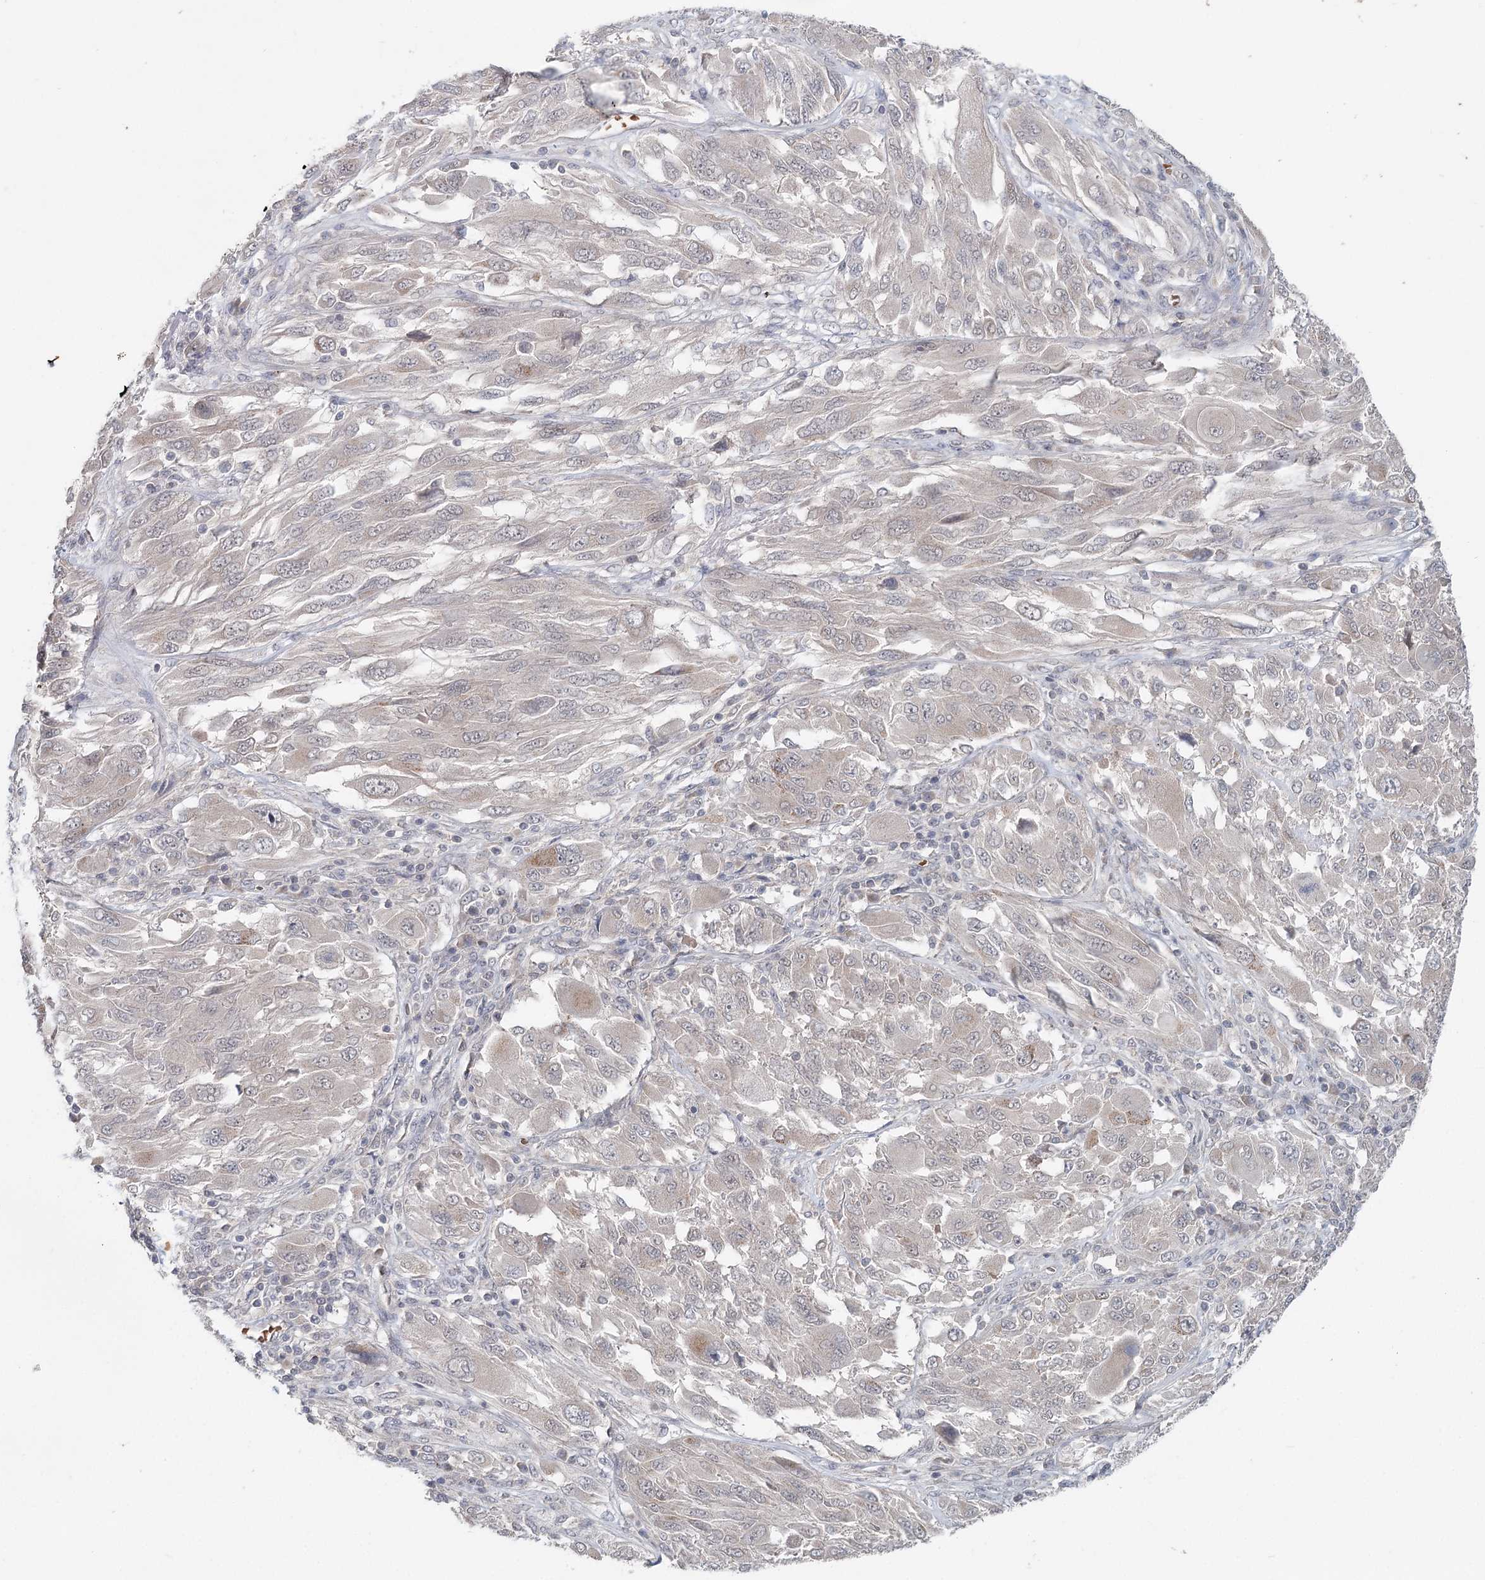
{"staining": {"intensity": "negative", "quantity": "none", "location": "none"}, "tissue": "melanoma", "cell_type": "Tumor cells", "image_type": "cancer", "snomed": [{"axis": "morphology", "description": "Malignant melanoma, NOS"}, {"axis": "topography", "description": "Skin"}], "caption": "This is an immunohistochemistry histopathology image of human melanoma. There is no positivity in tumor cells.", "gene": "FBXO7", "patient": {"sex": "female", "age": 91}}